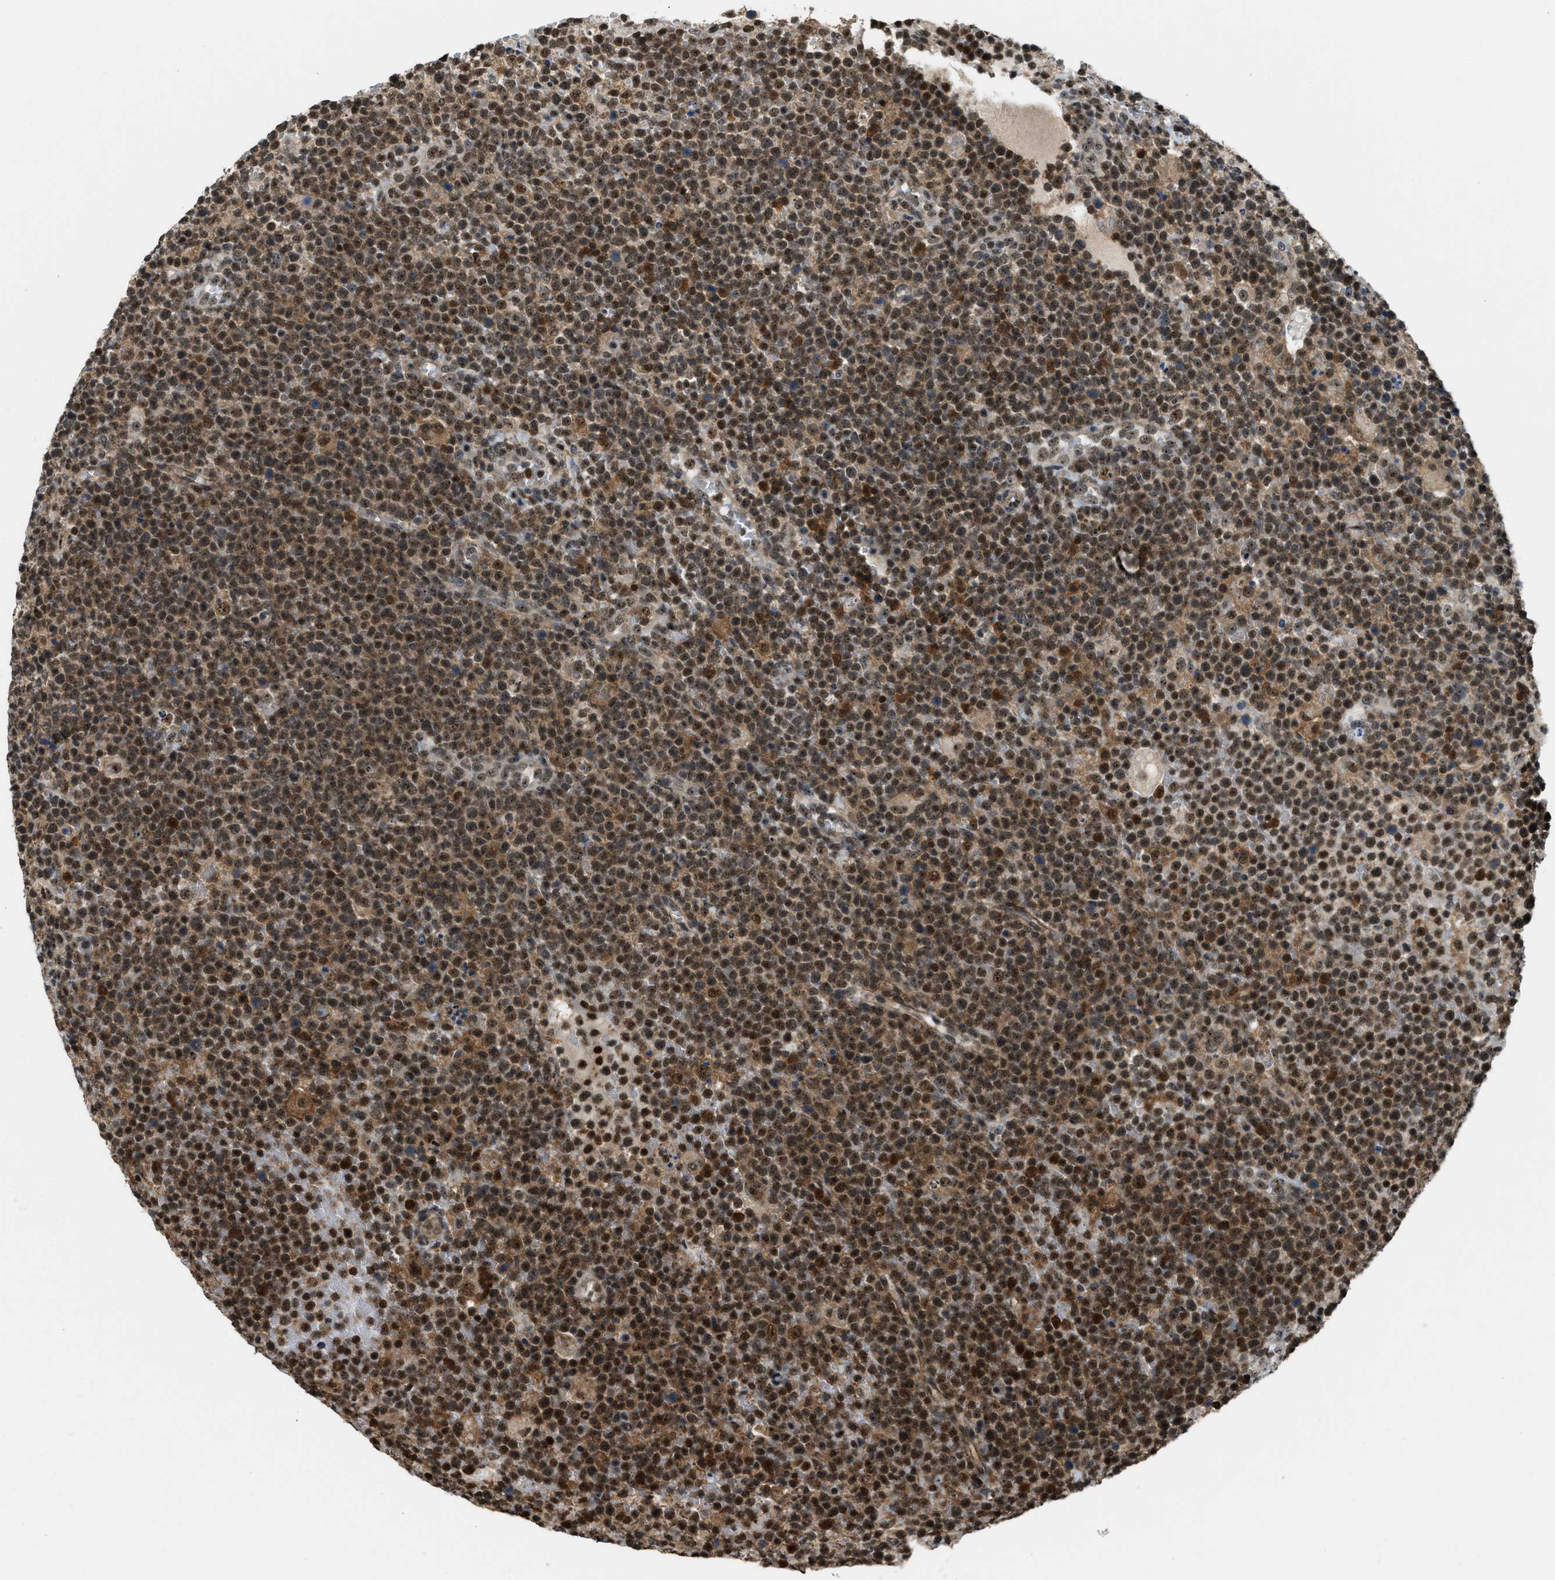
{"staining": {"intensity": "moderate", "quantity": ">75%", "location": "cytoplasmic/membranous,nuclear"}, "tissue": "lymphoma", "cell_type": "Tumor cells", "image_type": "cancer", "snomed": [{"axis": "morphology", "description": "Malignant lymphoma, non-Hodgkin's type, High grade"}, {"axis": "topography", "description": "Lymph node"}], "caption": "A brown stain highlights moderate cytoplasmic/membranous and nuclear staining of a protein in lymphoma tumor cells.", "gene": "E2F1", "patient": {"sex": "male", "age": 61}}